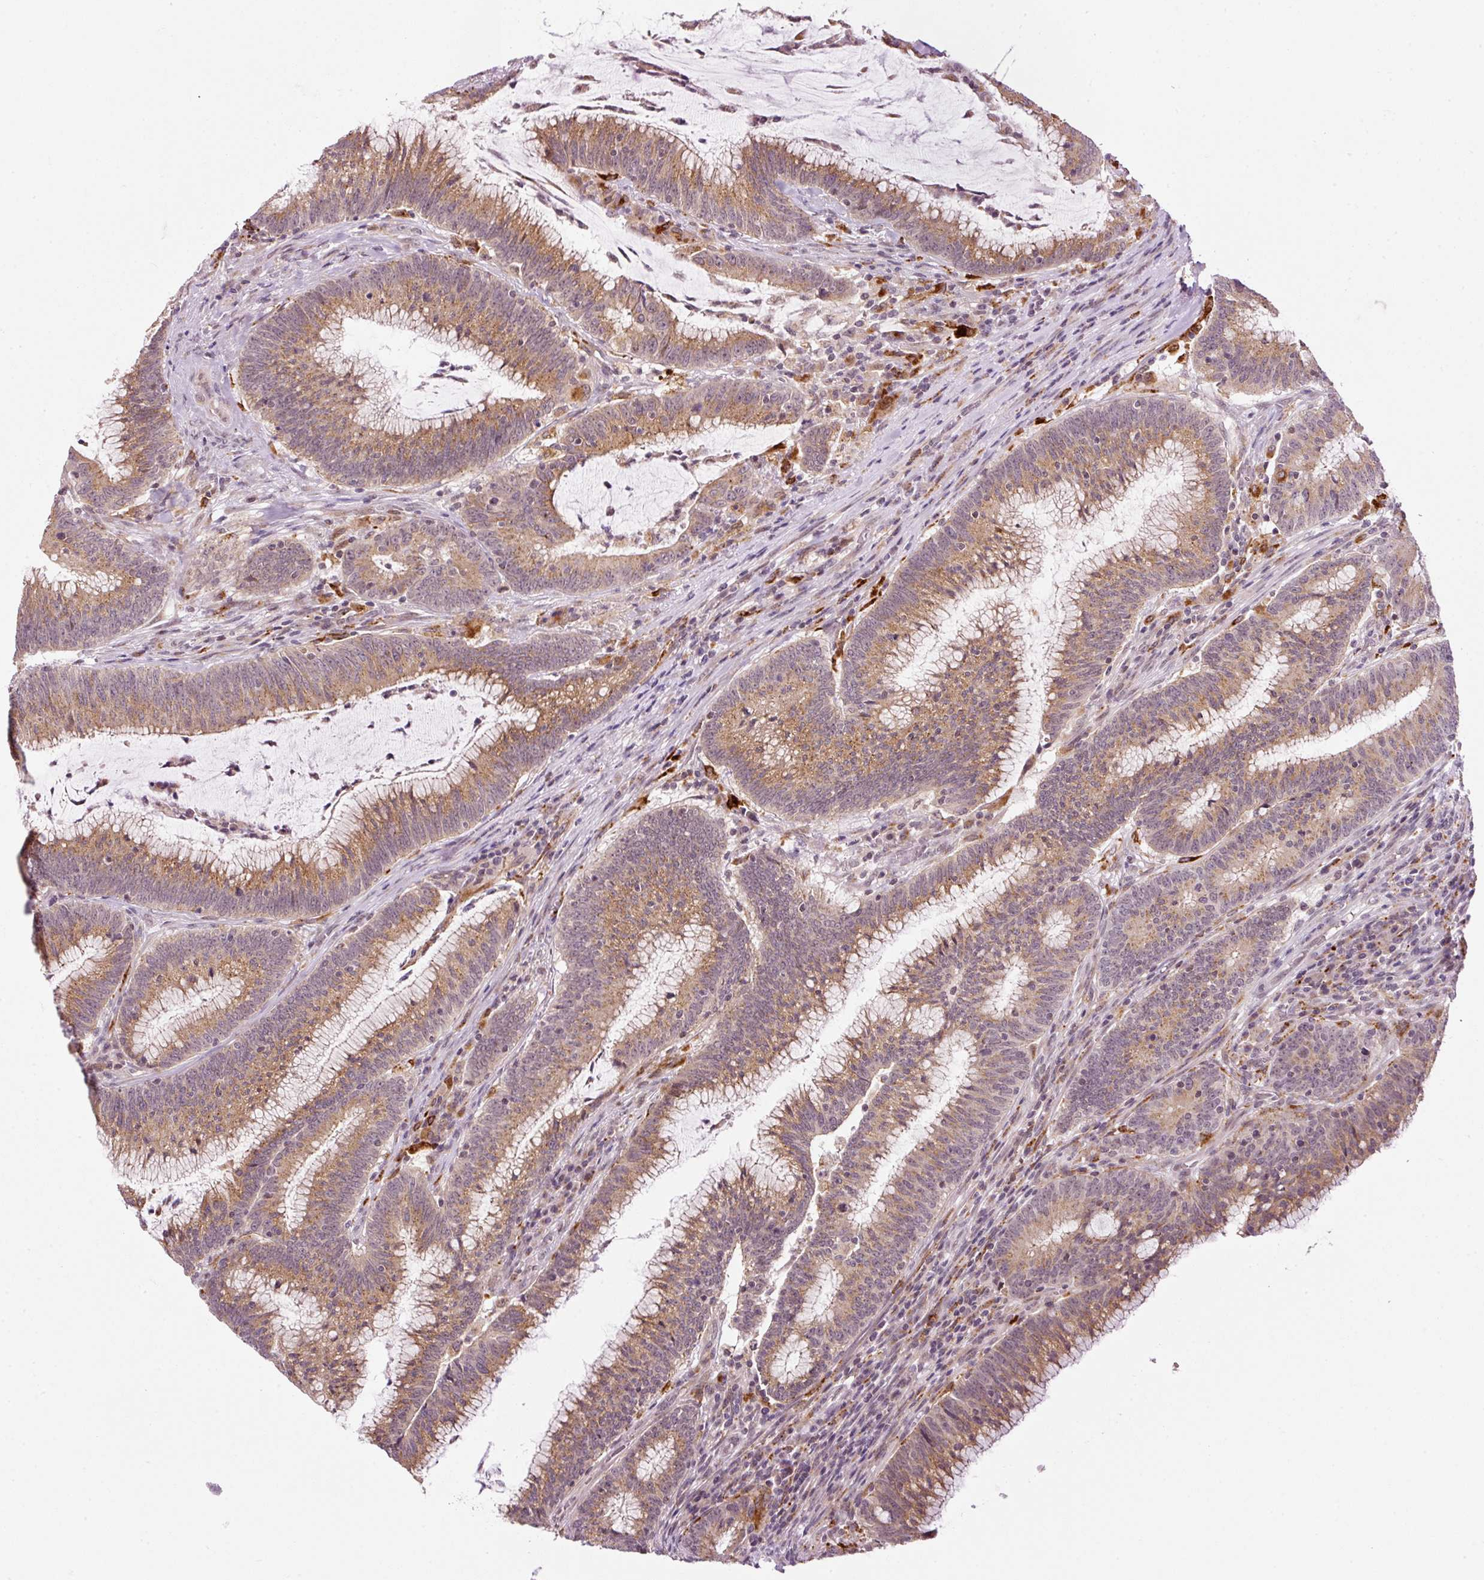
{"staining": {"intensity": "moderate", "quantity": ">75%", "location": "cytoplasmic/membranous"}, "tissue": "colorectal cancer", "cell_type": "Tumor cells", "image_type": "cancer", "snomed": [{"axis": "morphology", "description": "Adenocarcinoma, NOS"}, {"axis": "topography", "description": "Rectum"}], "caption": "An immunohistochemistry photomicrograph of tumor tissue is shown. Protein staining in brown labels moderate cytoplasmic/membranous positivity in colorectal adenocarcinoma within tumor cells. (Stains: DAB (3,3'-diaminobenzidine) in brown, nuclei in blue, Microscopy: brightfield microscopy at high magnification).", "gene": "ZNF639", "patient": {"sex": "female", "age": 77}}